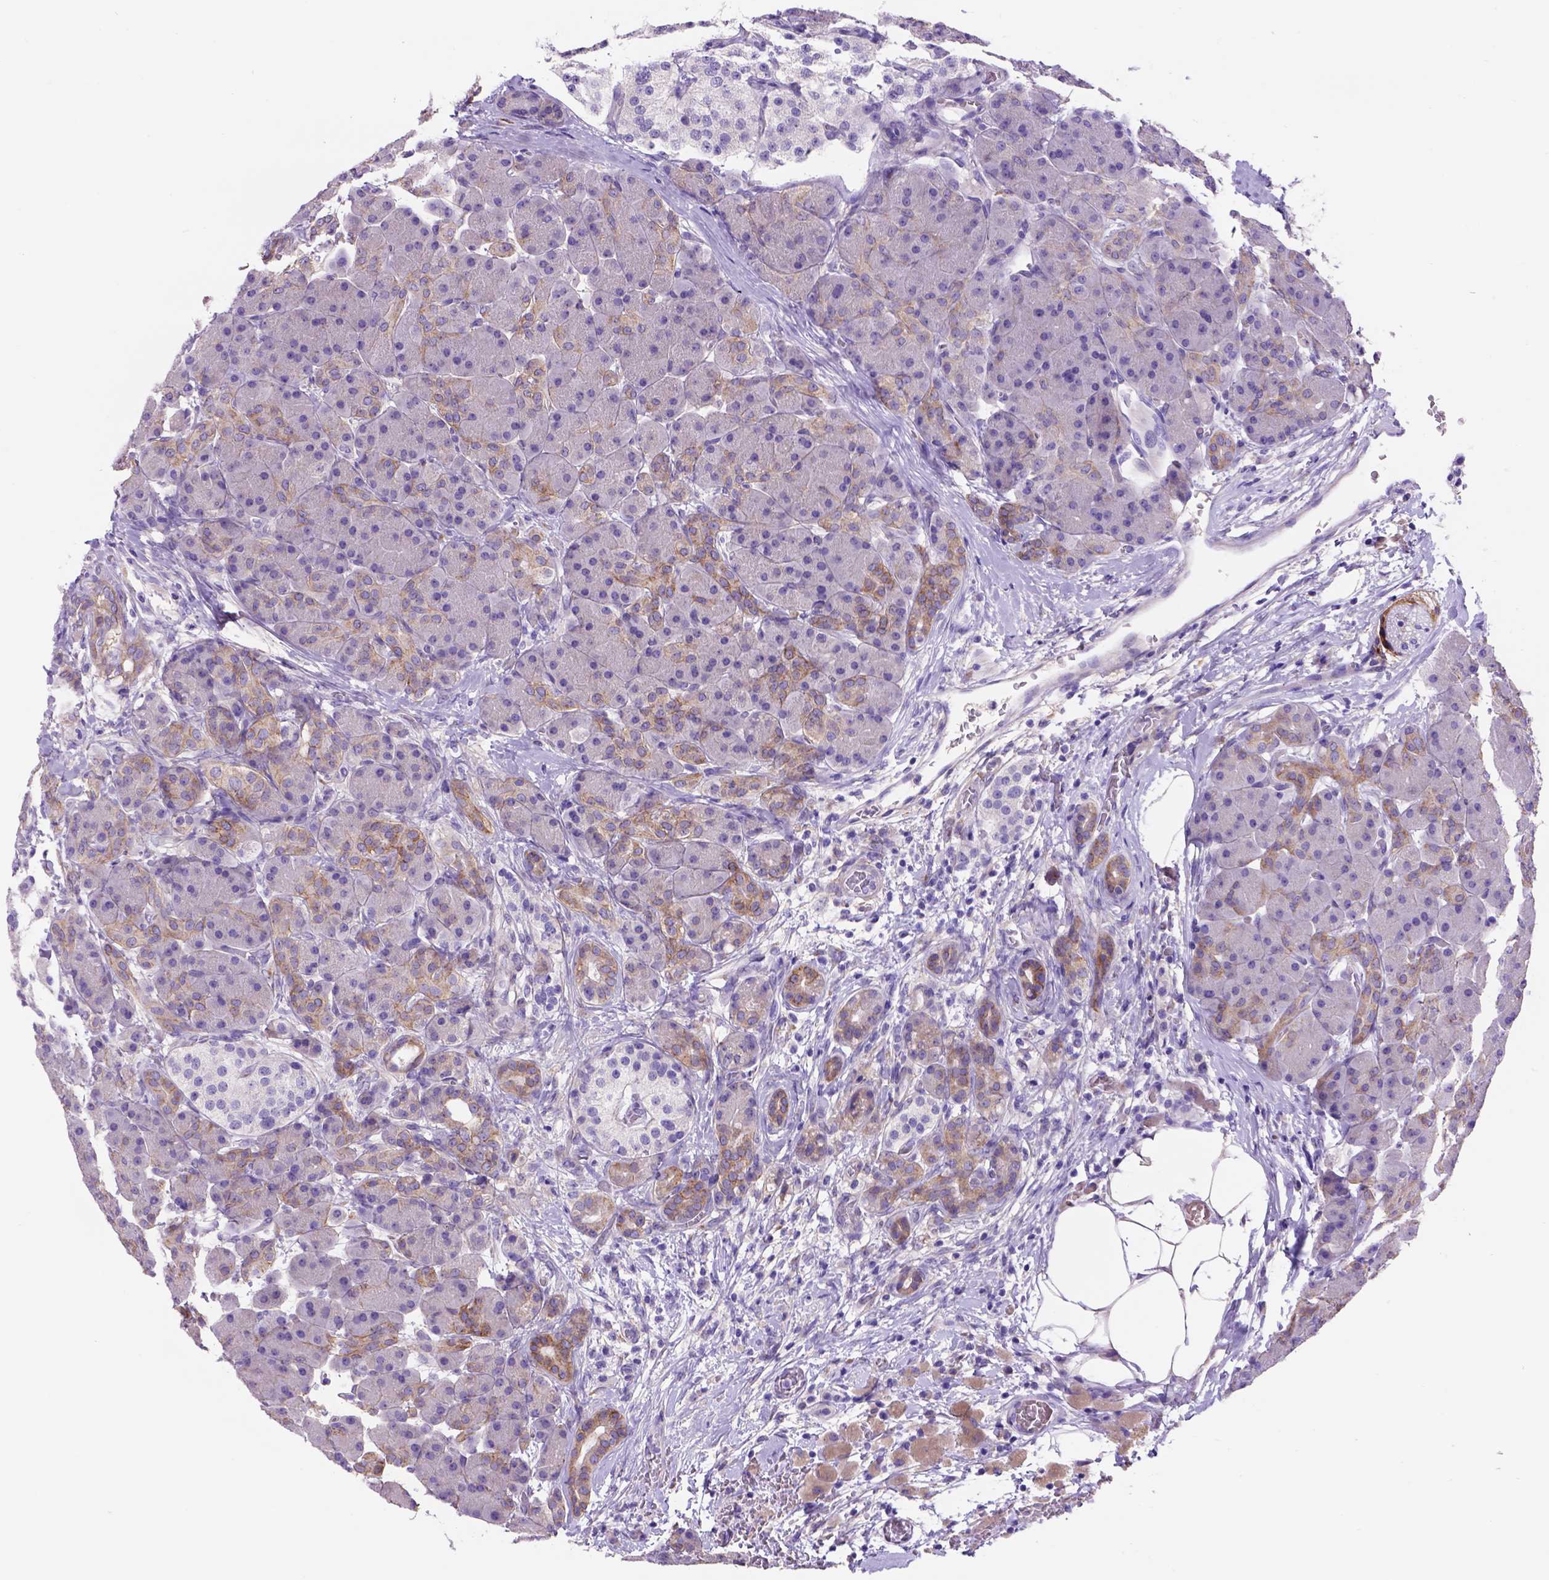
{"staining": {"intensity": "weak", "quantity": "25%-75%", "location": "cytoplasmic/membranous"}, "tissue": "pancreas", "cell_type": "Exocrine glandular cells", "image_type": "normal", "snomed": [{"axis": "morphology", "description": "Normal tissue, NOS"}, {"axis": "topography", "description": "Pancreas"}], "caption": "Immunohistochemical staining of normal human pancreas reveals low levels of weak cytoplasmic/membranous positivity in about 25%-75% of exocrine glandular cells. (DAB IHC with brightfield microscopy, high magnification).", "gene": "EGFR", "patient": {"sex": "male", "age": 55}}